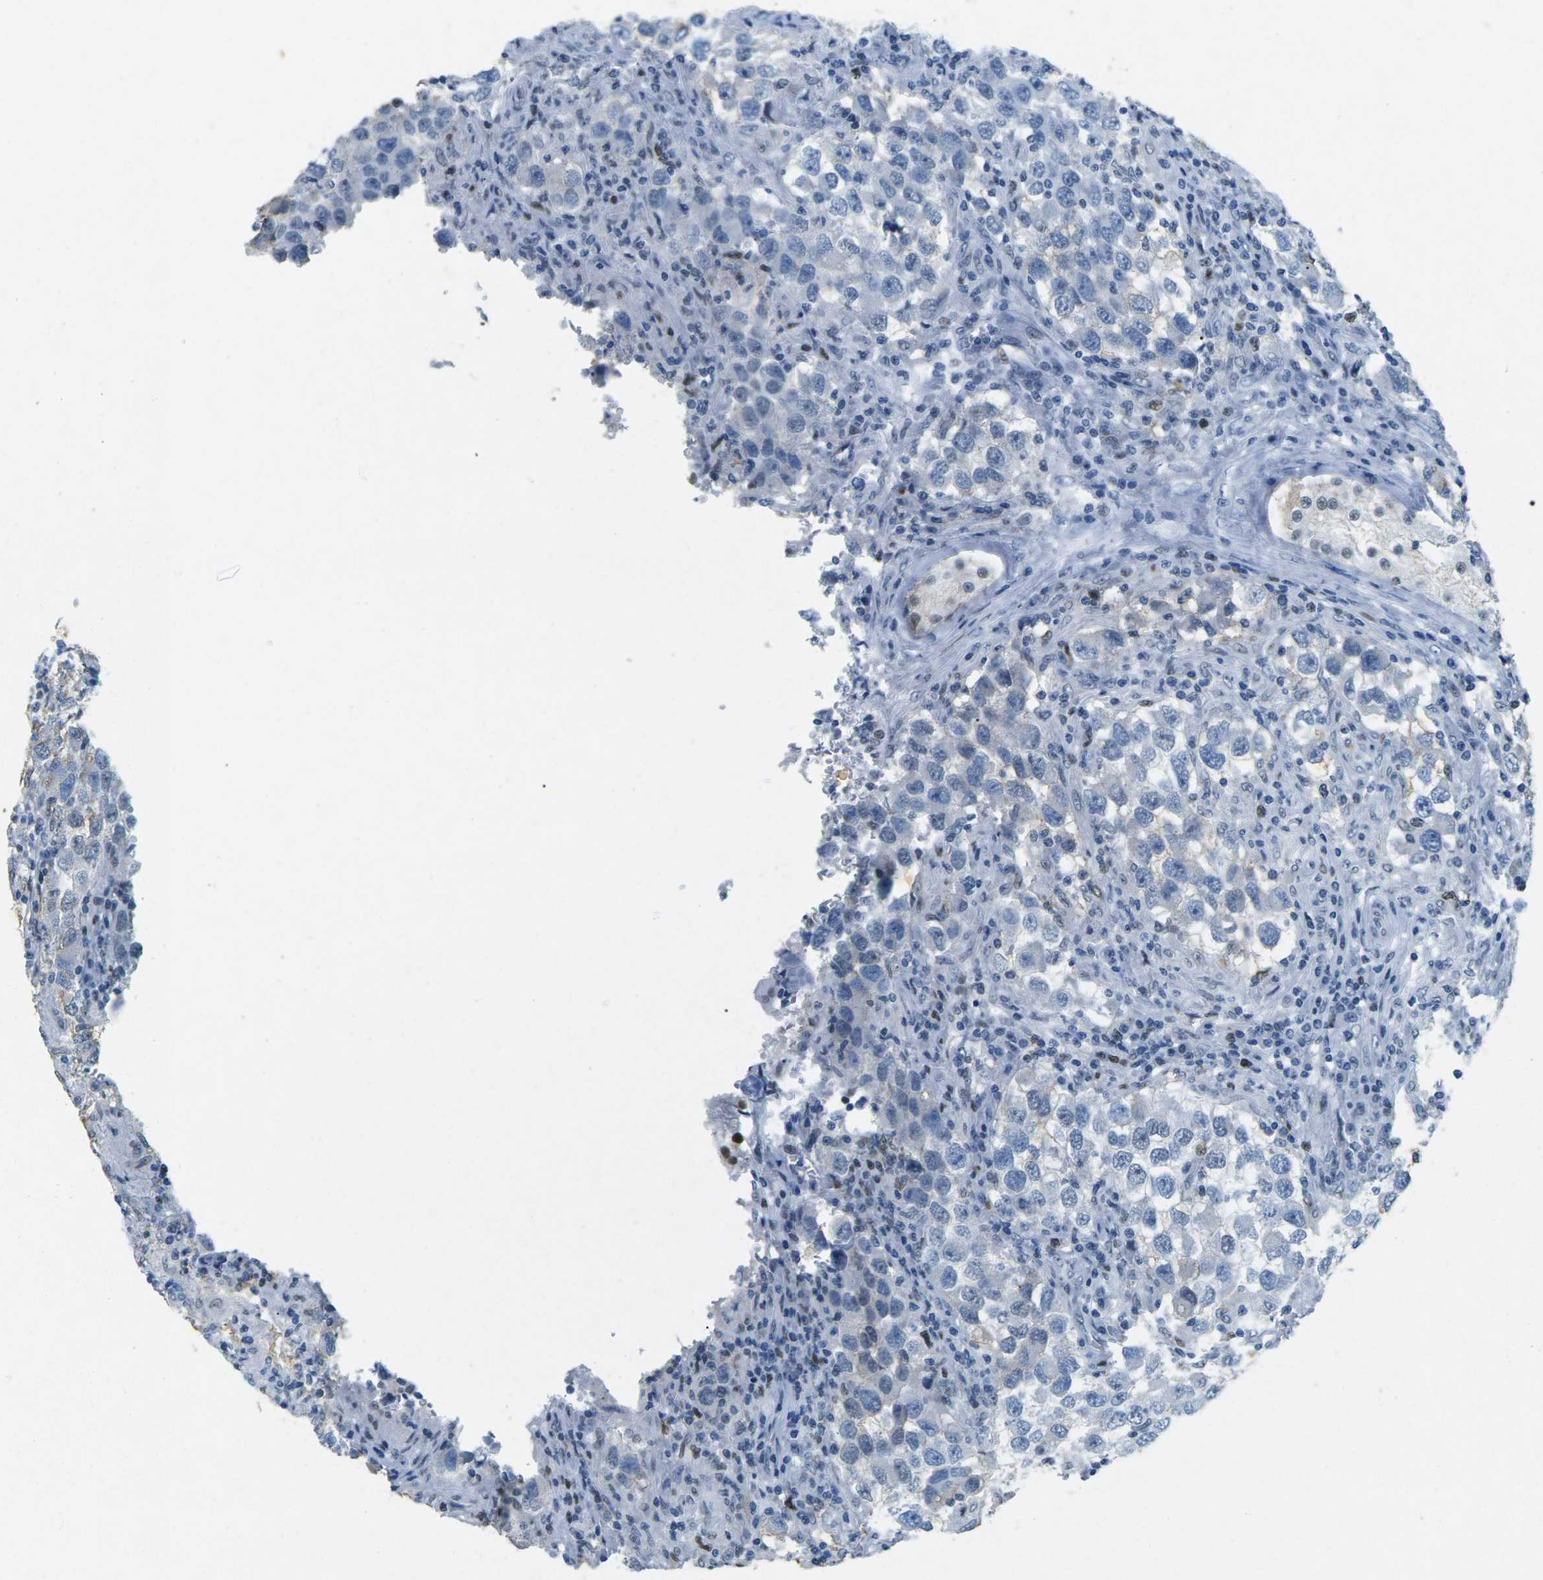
{"staining": {"intensity": "negative", "quantity": "none", "location": "none"}, "tissue": "testis cancer", "cell_type": "Tumor cells", "image_type": "cancer", "snomed": [{"axis": "morphology", "description": "Carcinoma, Embryonal, NOS"}, {"axis": "topography", "description": "Testis"}], "caption": "A photomicrograph of testis embryonal carcinoma stained for a protein exhibits no brown staining in tumor cells.", "gene": "RB1", "patient": {"sex": "male", "age": 21}}